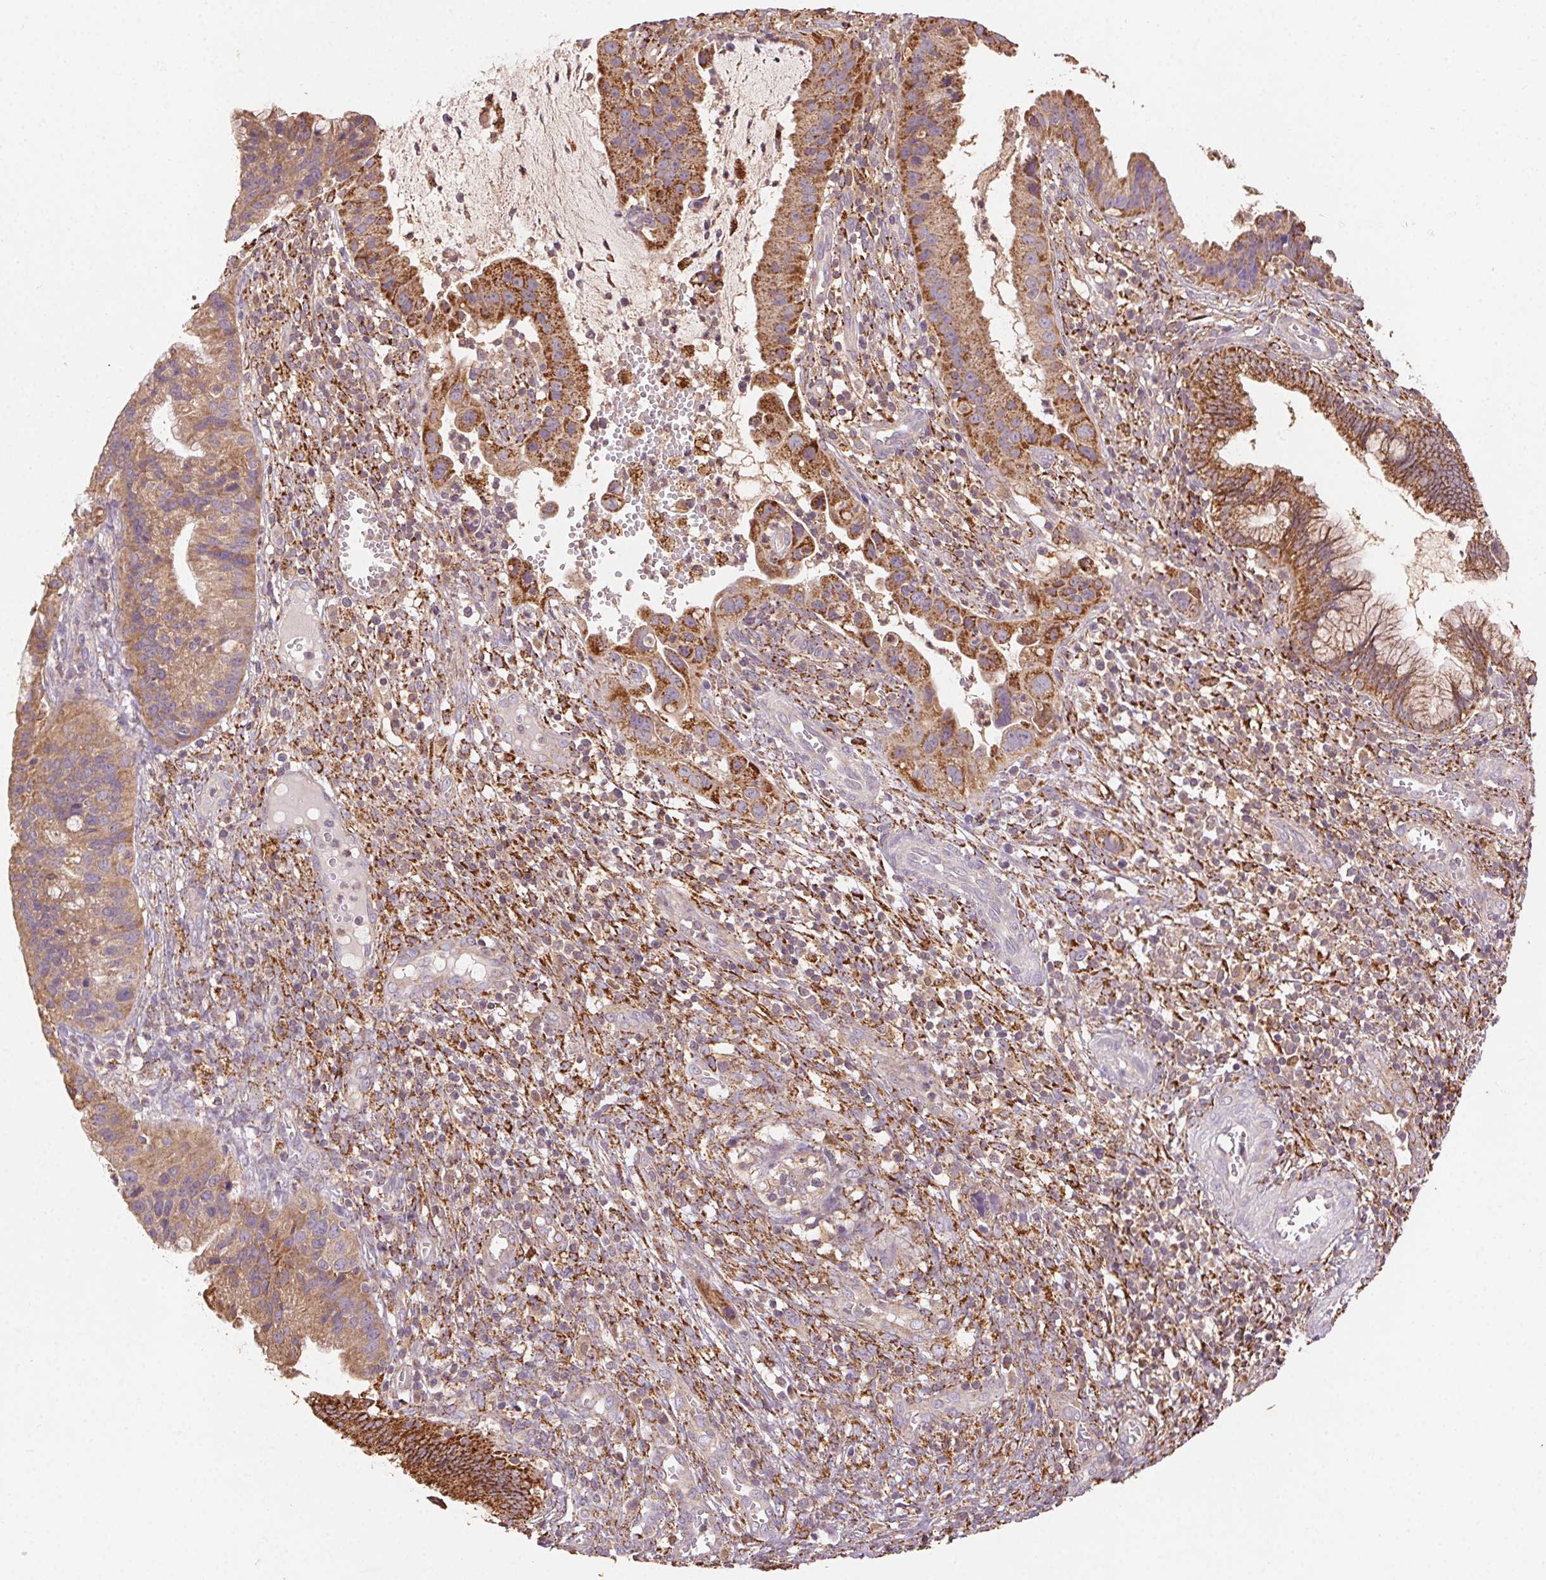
{"staining": {"intensity": "strong", "quantity": ">75%", "location": "cytoplasmic/membranous"}, "tissue": "cervical cancer", "cell_type": "Tumor cells", "image_type": "cancer", "snomed": [{"axis": "morphology", "description": "Adenocarcinoma, NOS"}, {"axis": "topography", "description": "Cervix"}], "caption": "About >75% of tumor cells in cervical cancer demonstrate strong cytoplasmic/membranous protein expression as visualized by brown immunohistochemical staining.", "gene": "FNBP1L", "patient": {"sex": "female", "age": 34}}